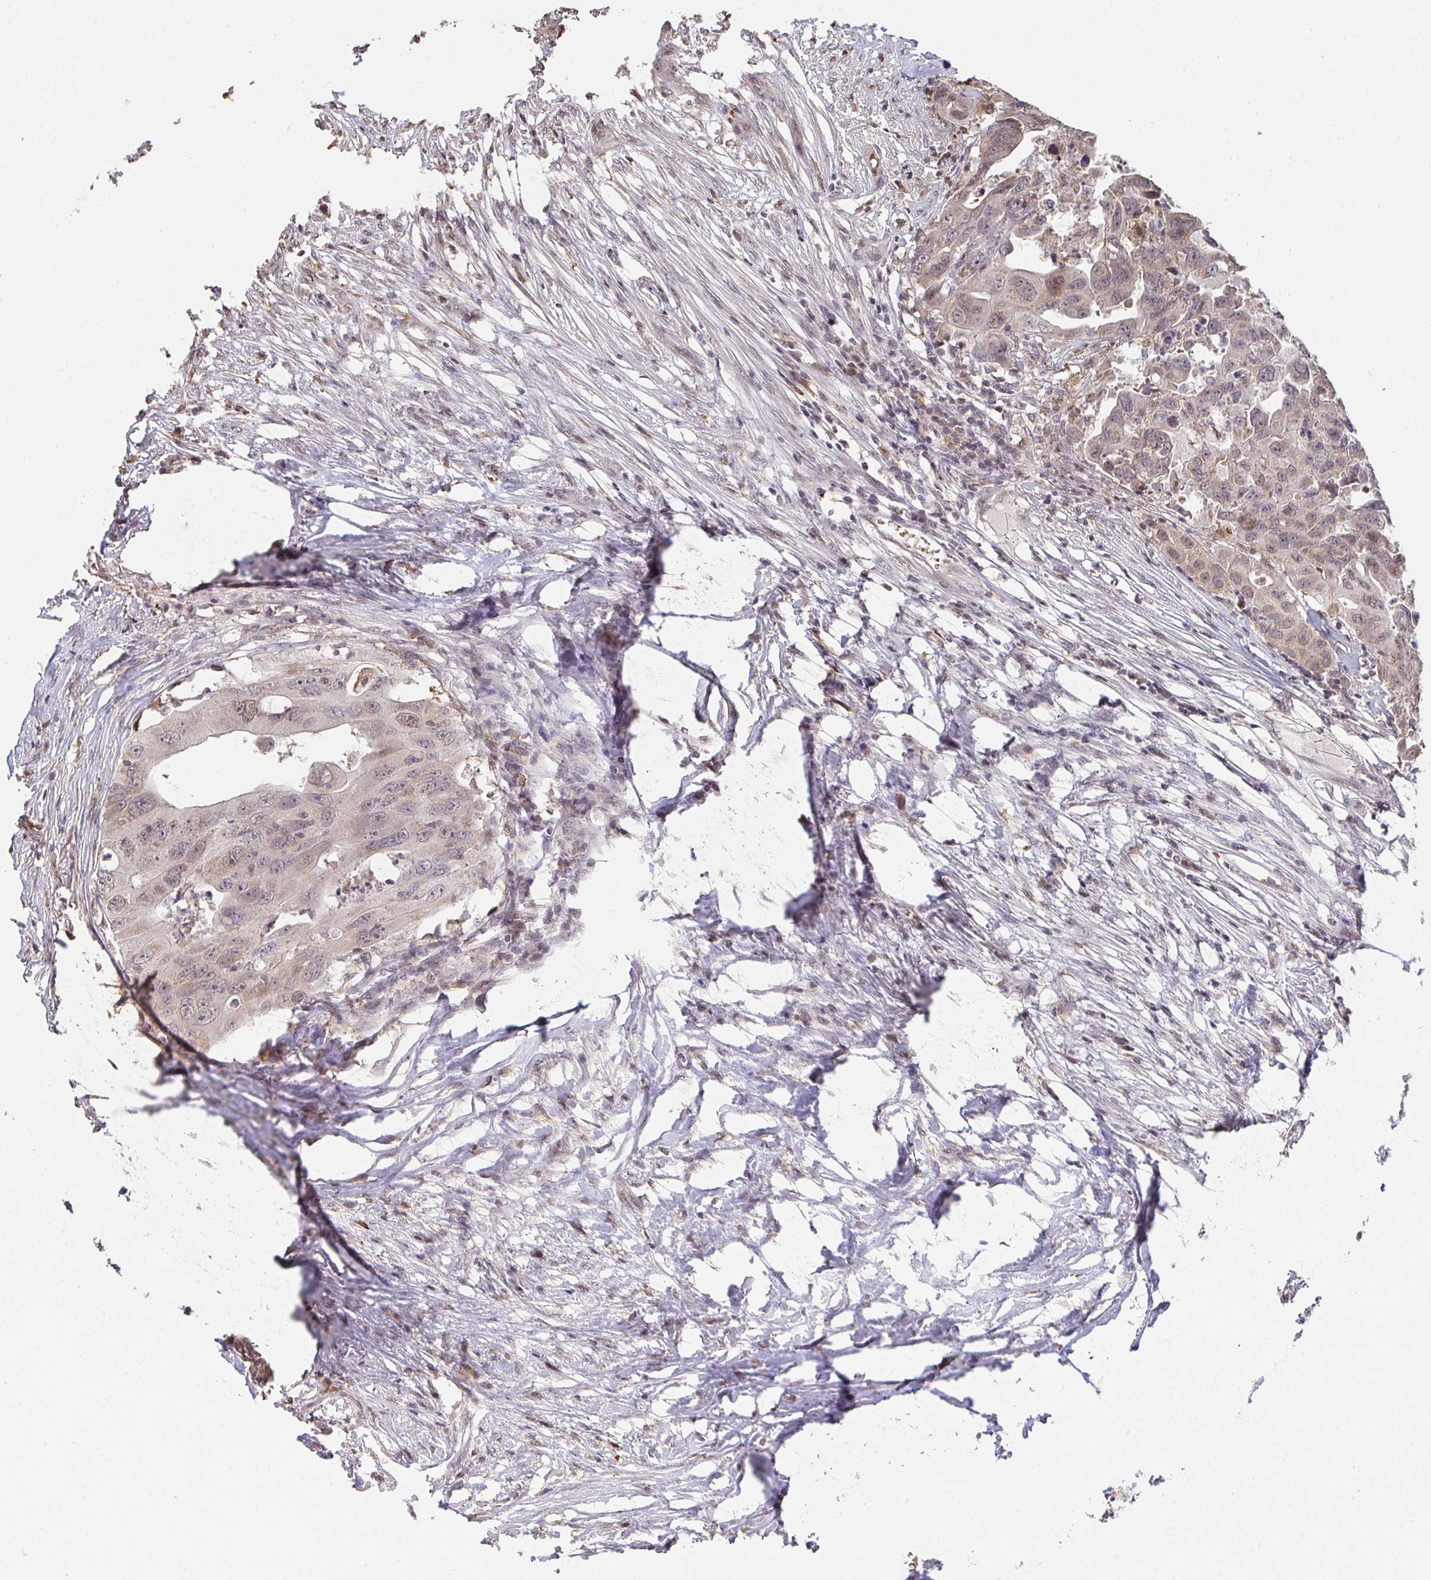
{"staining": {"intensity": "weak", "quantity": ">75%", "location": "cytoplasmic/membranous,nuclear"}, "tissue": "colorectal cancer", "cell_type": "Tumor cells", "image_type": "cancer", "snomed": [{"axis": "morphology", "description": "Adenocarcinoma, NOS"}, {"axis": "topography", "description": "Colon"}], "caption": "Tumor cells demonstrate low levels of weak cytoplasmic/membranous and nuclear staining in approximately >75% of cells in human colorectal cancer (adenocarcinoma). Immunohistochemistry stains the protein in brown and the nuclei are stained blue.", "gene": "SAP30", "patient": {"sex": "male", "age": 71}}